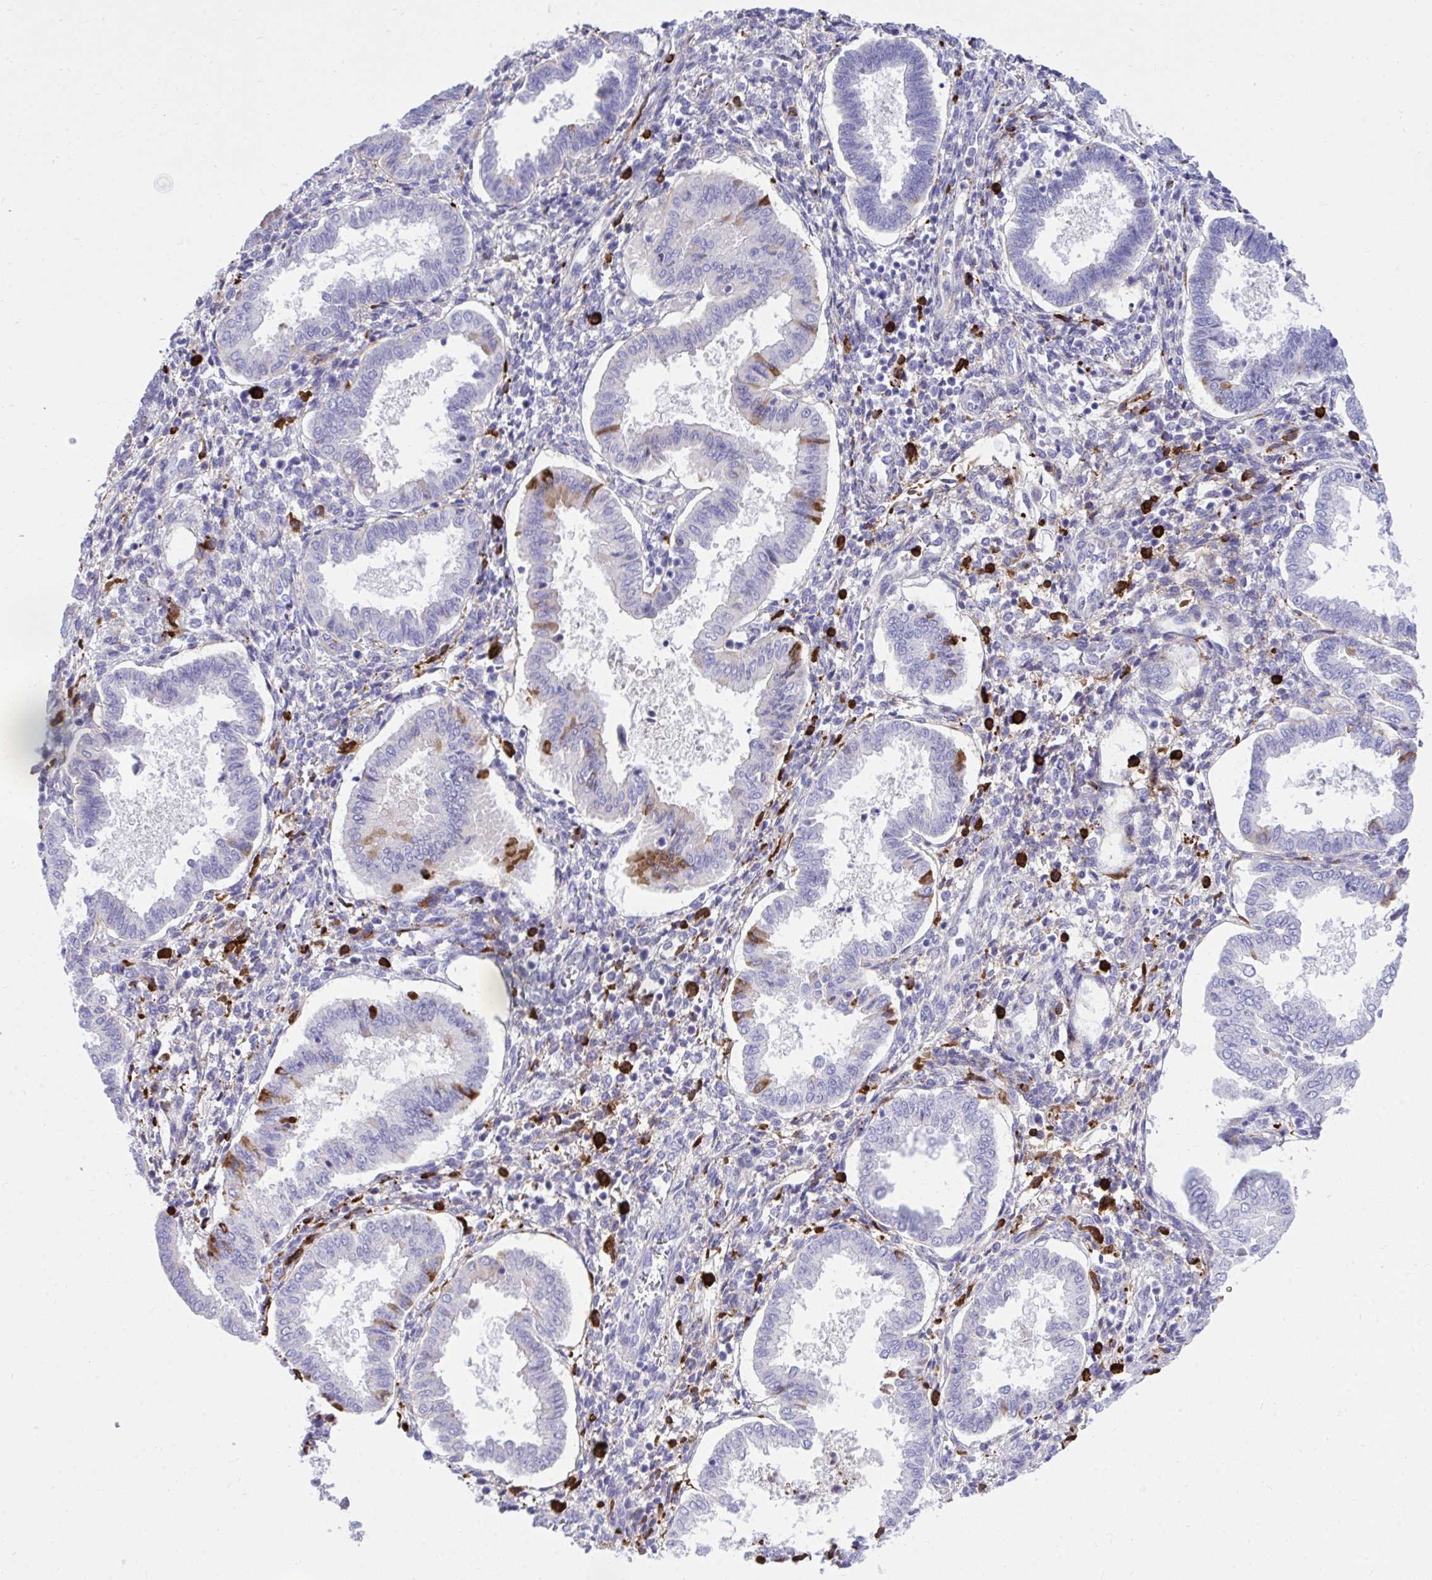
{"staining": {"intensity": "strong", "quantity": "<25%", "location": "cytoplasmic/membranous"}, "tissue": "endometrium", "cell_type": "Cells in endometrial stroma", "image_type": "normal", "snomed": [{"axis": "morphology", "description": "Normal tissue, NOS"}, {"axis": "topography", "description": "Endometrium"}], "caption": "This is a histology image of immunohistochemistry (IHC) staining of benign endometrium, which shows strong expression in the cytoplasmic/membranous of cells in endometrial stroma.", "gene": "HRG", "patient": {"sex": "female", "age": 24}}